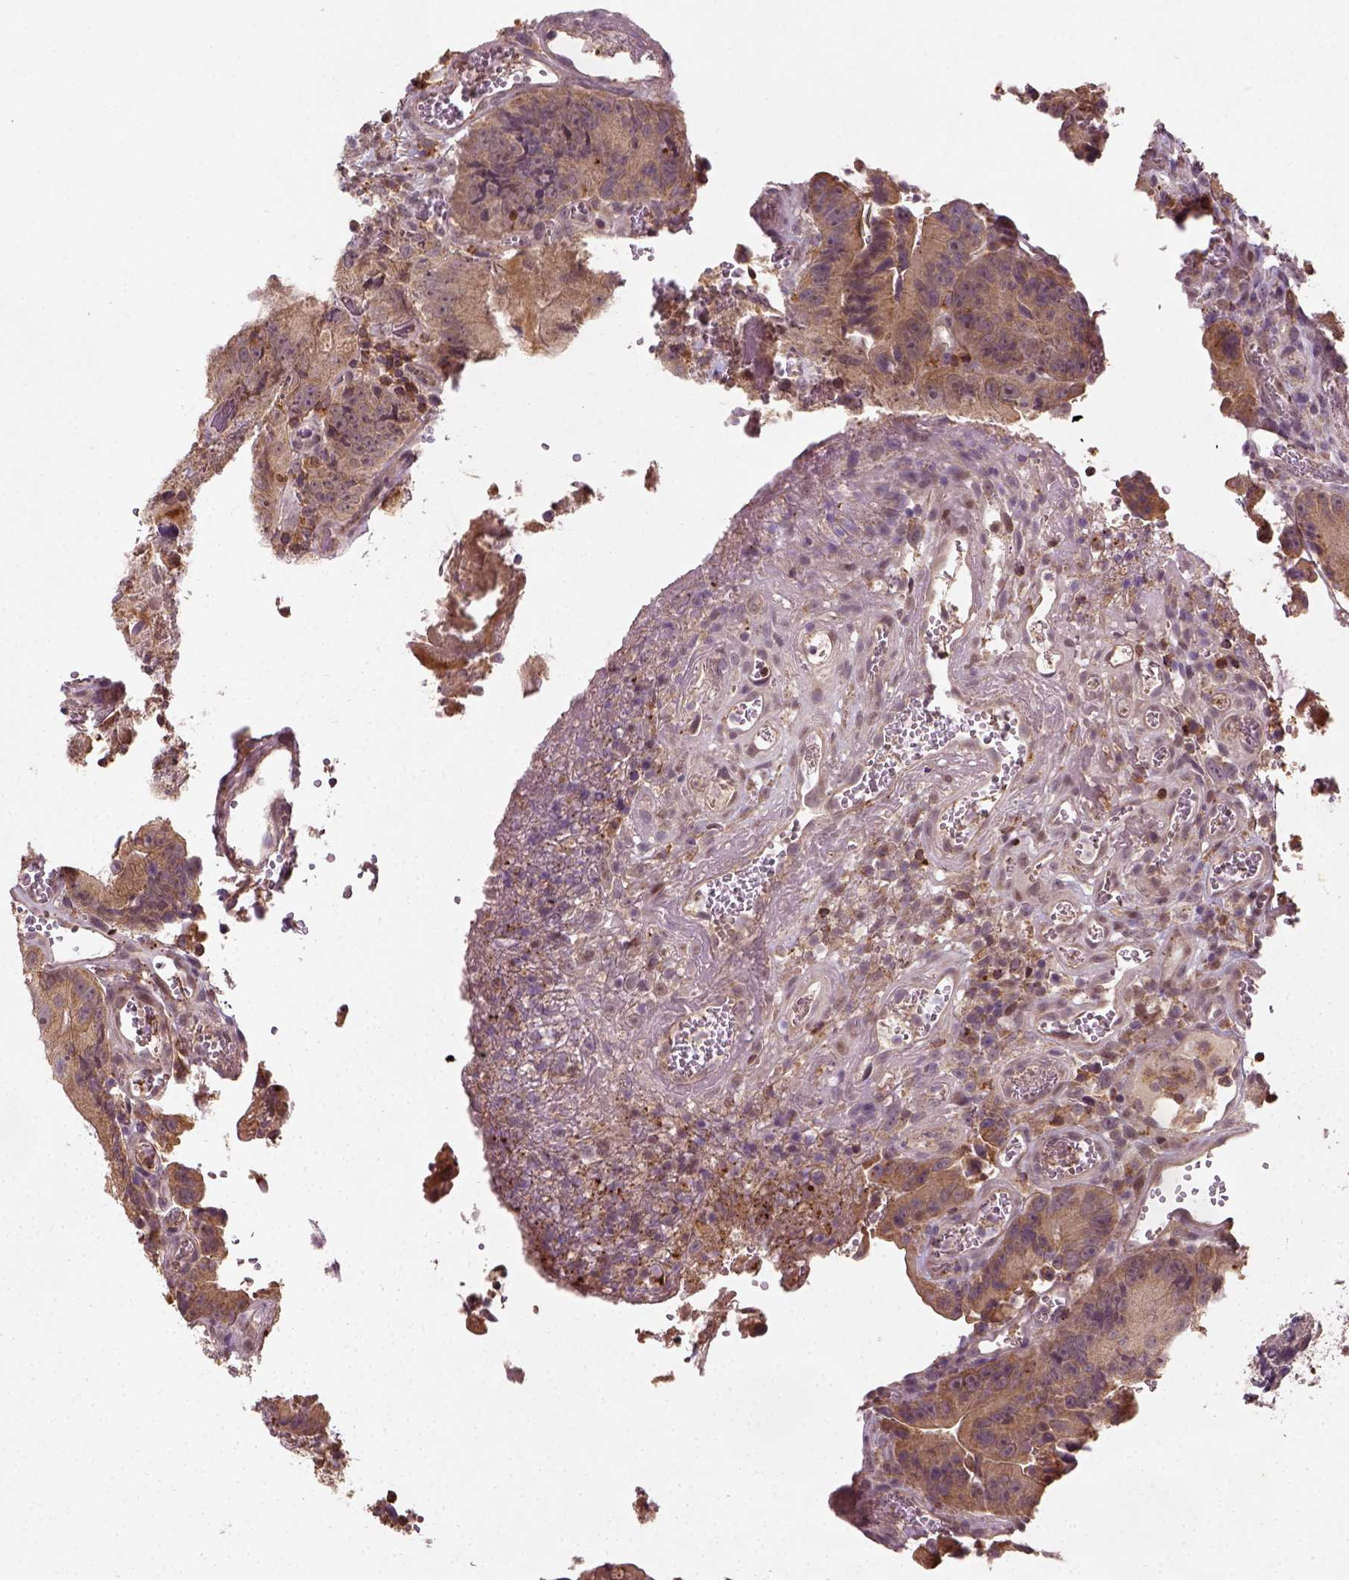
{"staining": {"intensity": "moderate", "quantity": ">75%", "location": "cytoplasmic/membranous"}, "tissue": "colorectal cancer", "cell_type": "Tumor cells", "image_type": "cancer", "snomed": [{"axis": "morphology", "description": "Adenocarcinoma, NOS"}, {"axis": "topography", "description": "Colon"}], "caption": "IHC (DAB (3,3'-diaminobenzidine)) staining of colorectal cancer shows moderate cytoplasmic/membranous protein positivity in about >75% of tumor cells.", "gene": "CAMKK1", "patient": {"sex": "female", "age": 86}}